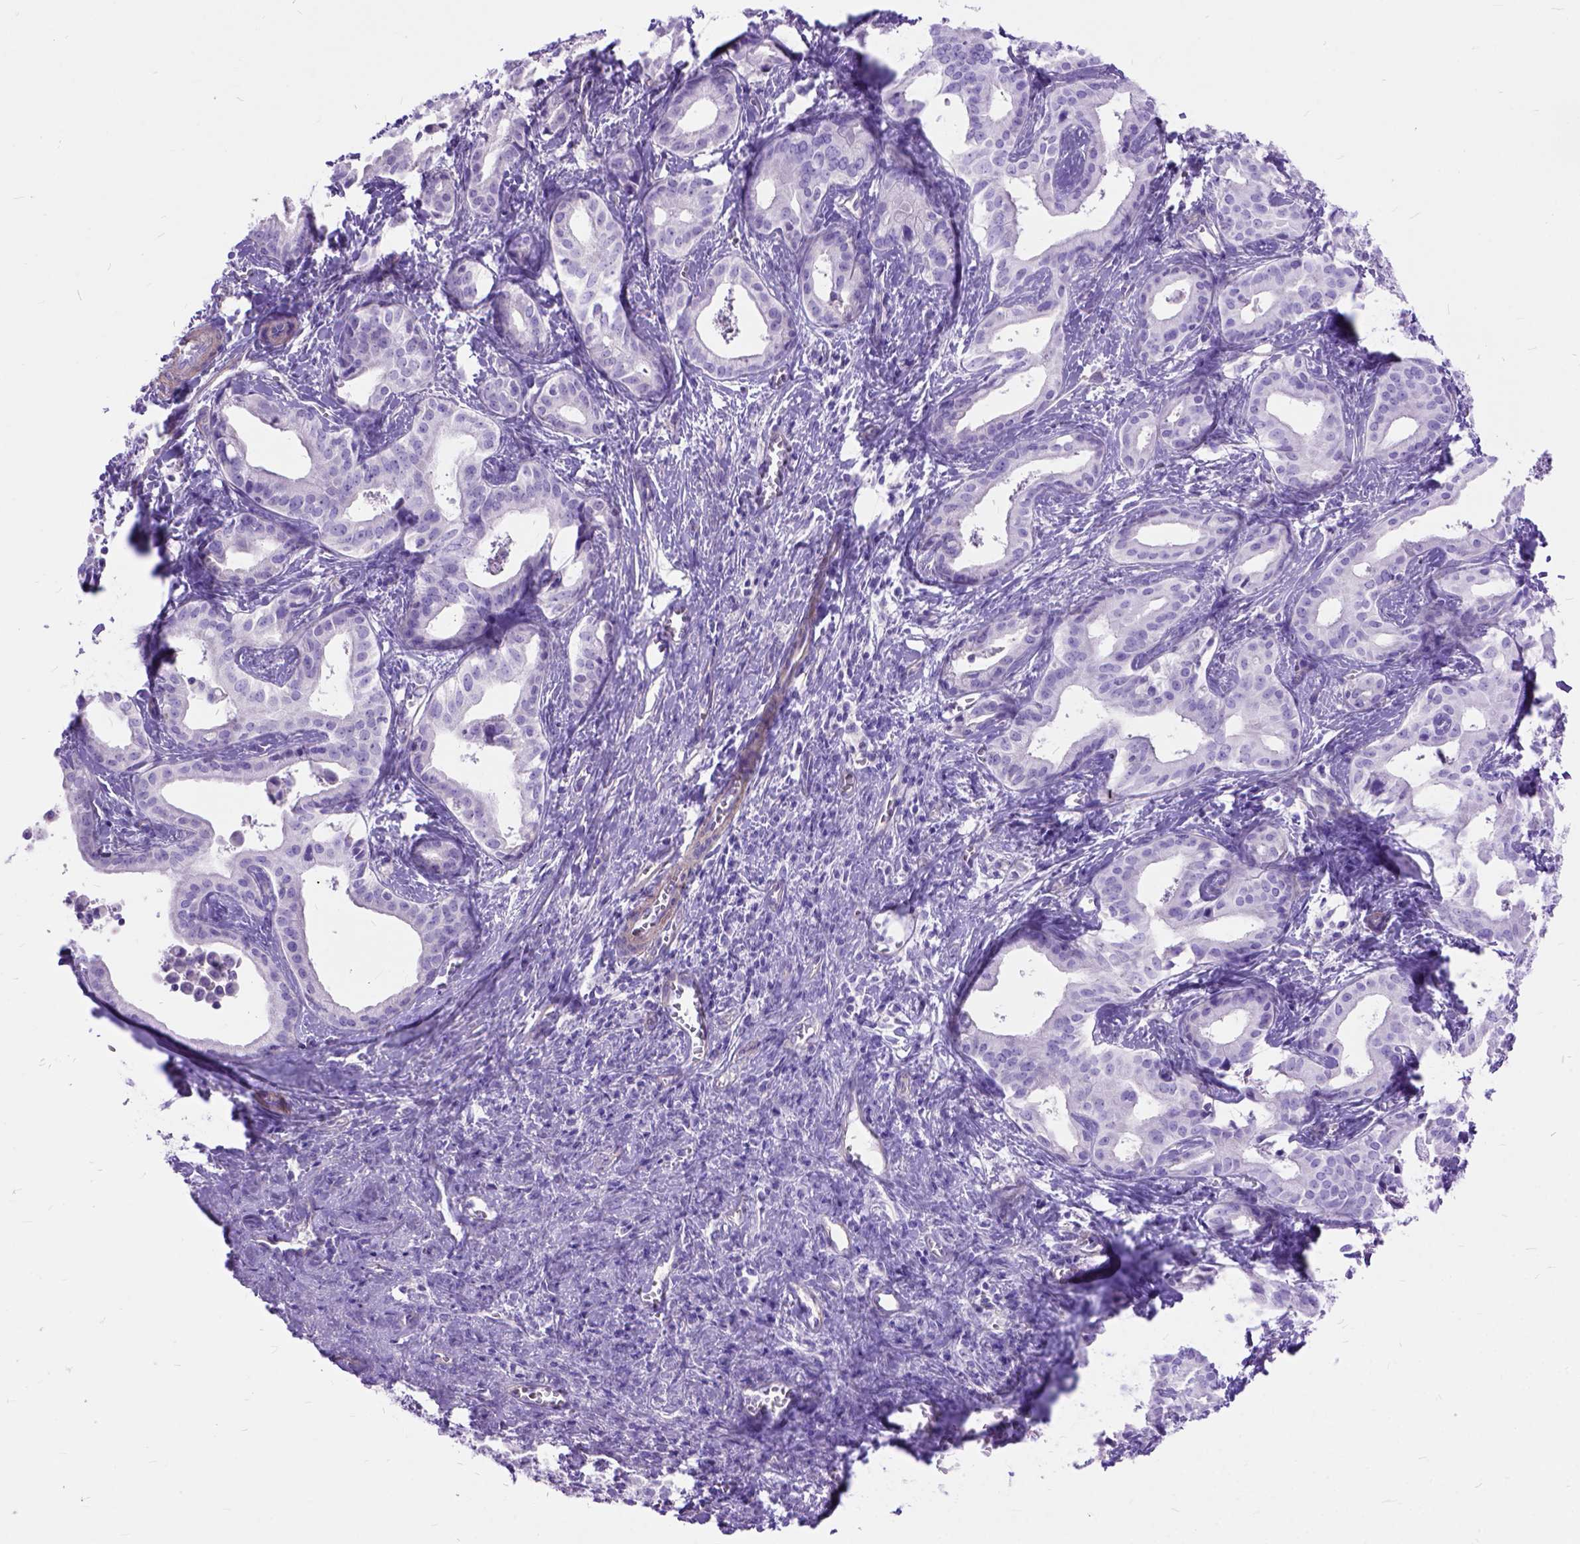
{"staining": {"intensity": "negative", "quantity": "none", "location": "none"}, "tissue": "liver cancer", "cell_type": "Tumor cells", "image_type": "cancer", "snomed": [{"axis": "morphology", "description": "Cholangiocarcinoma"}, {"axis": "topography", "description": "Liver"}], "caption": "Liver cholangiocarcinoma was stained to show a protein in brown. There is no significant expression in tumor cells. (Brightfield microscopy of DAB (3,3'-diaminobenzidine) immunohistochemistry (IHC) at high magnification).", "gene": "ARL9", "patient": {"sex": "female", "age": 65}}